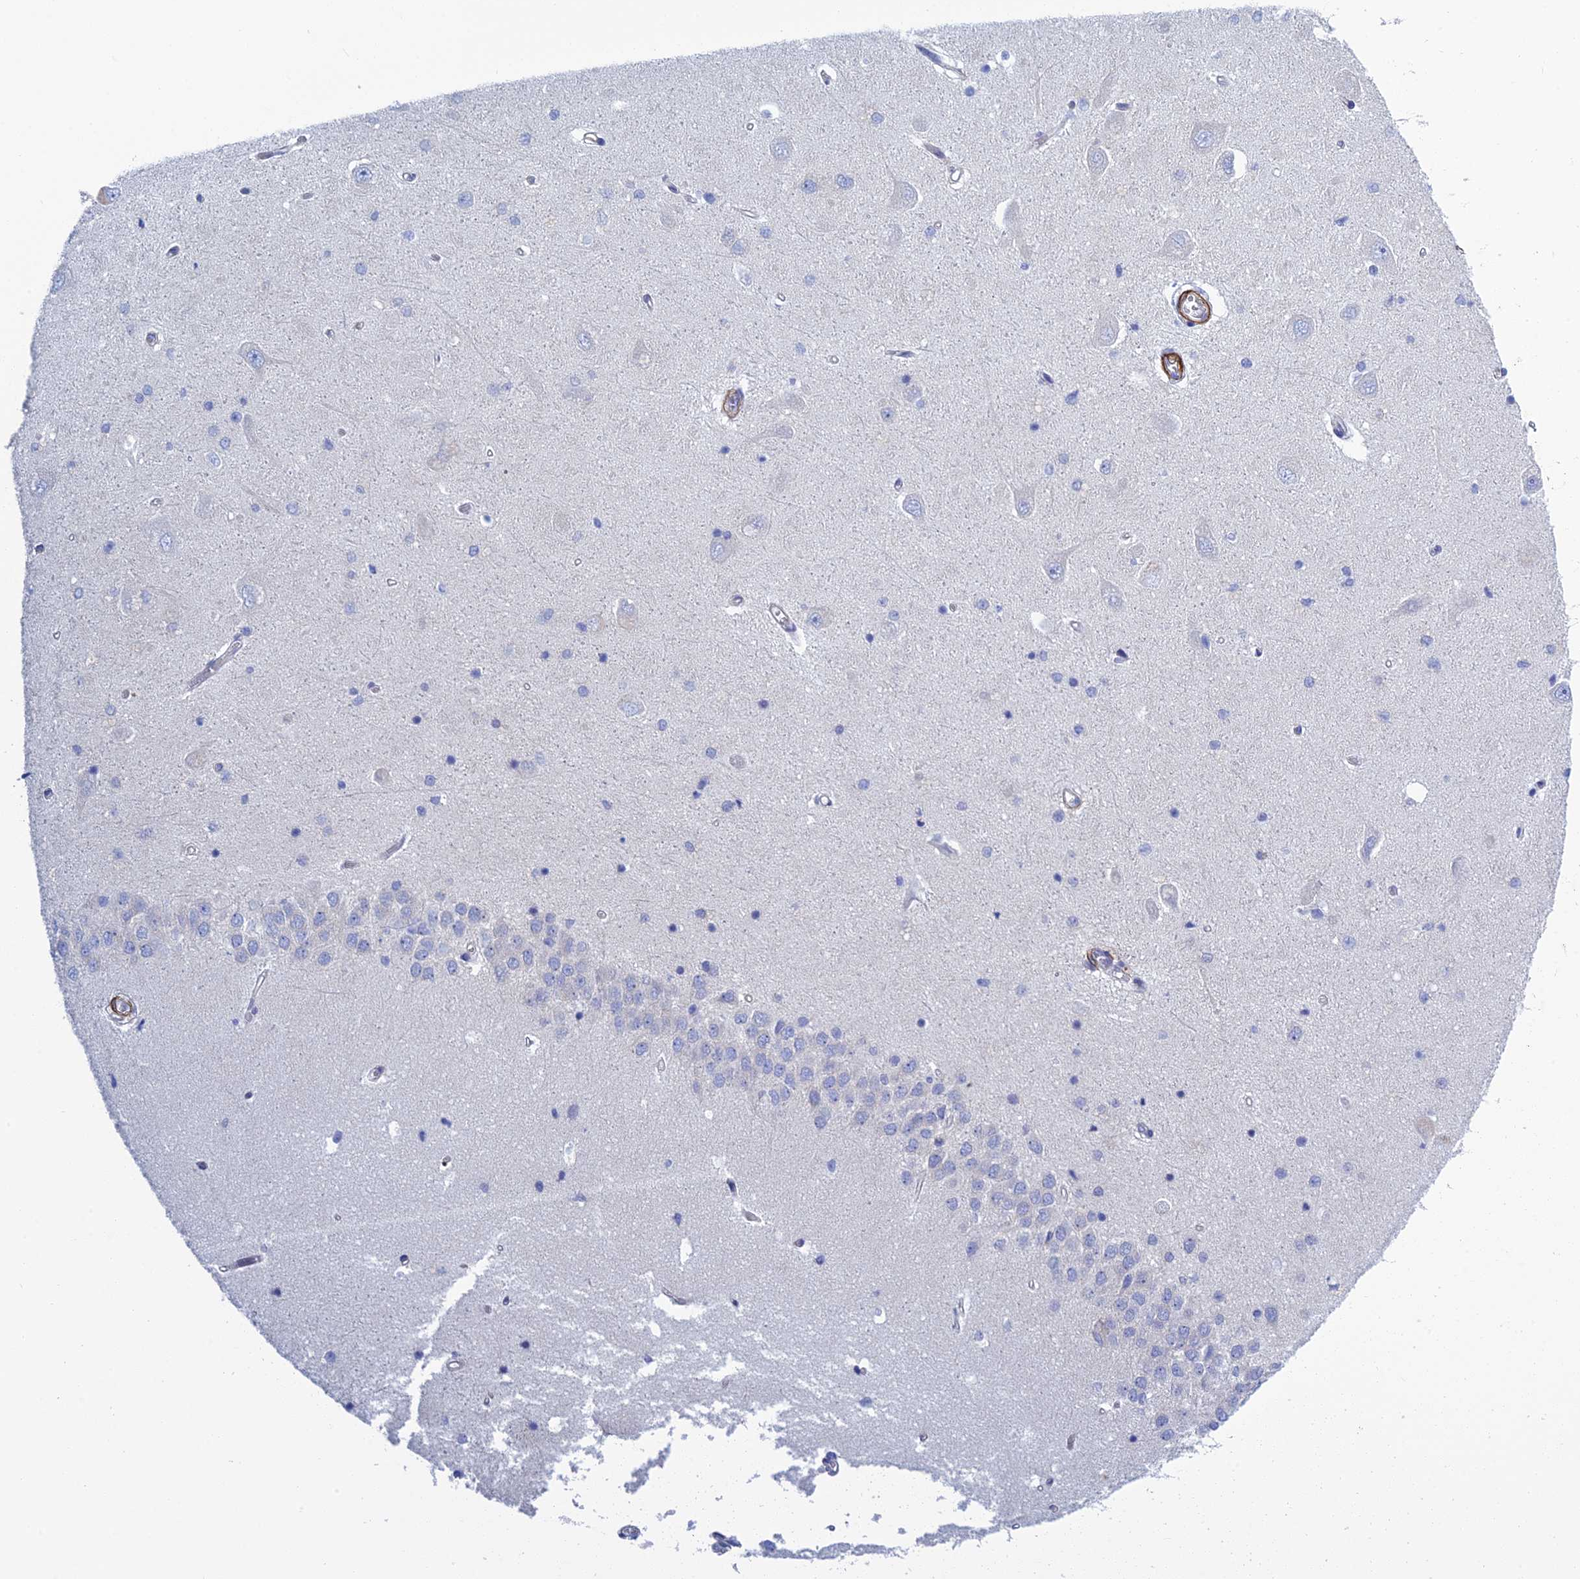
{"staining": {"intensity": "negative", "quantity": "none", "location": "none"}, "tissue": "hippocampus", "cell_type": "Glial cells", "image_type": "normal", "snomed": [{"axis": "morphology", "description": "Normal tissue, NOS"}, {"axis": "topography", "description": "Hippocampus"}], "caption": "Immunohistochemical staining of unremarkable hippocampus demonstrates no significant positivity in glial cells.", "gene": "PCDHA8", "patient": {"sex": "male", "age": 45}}